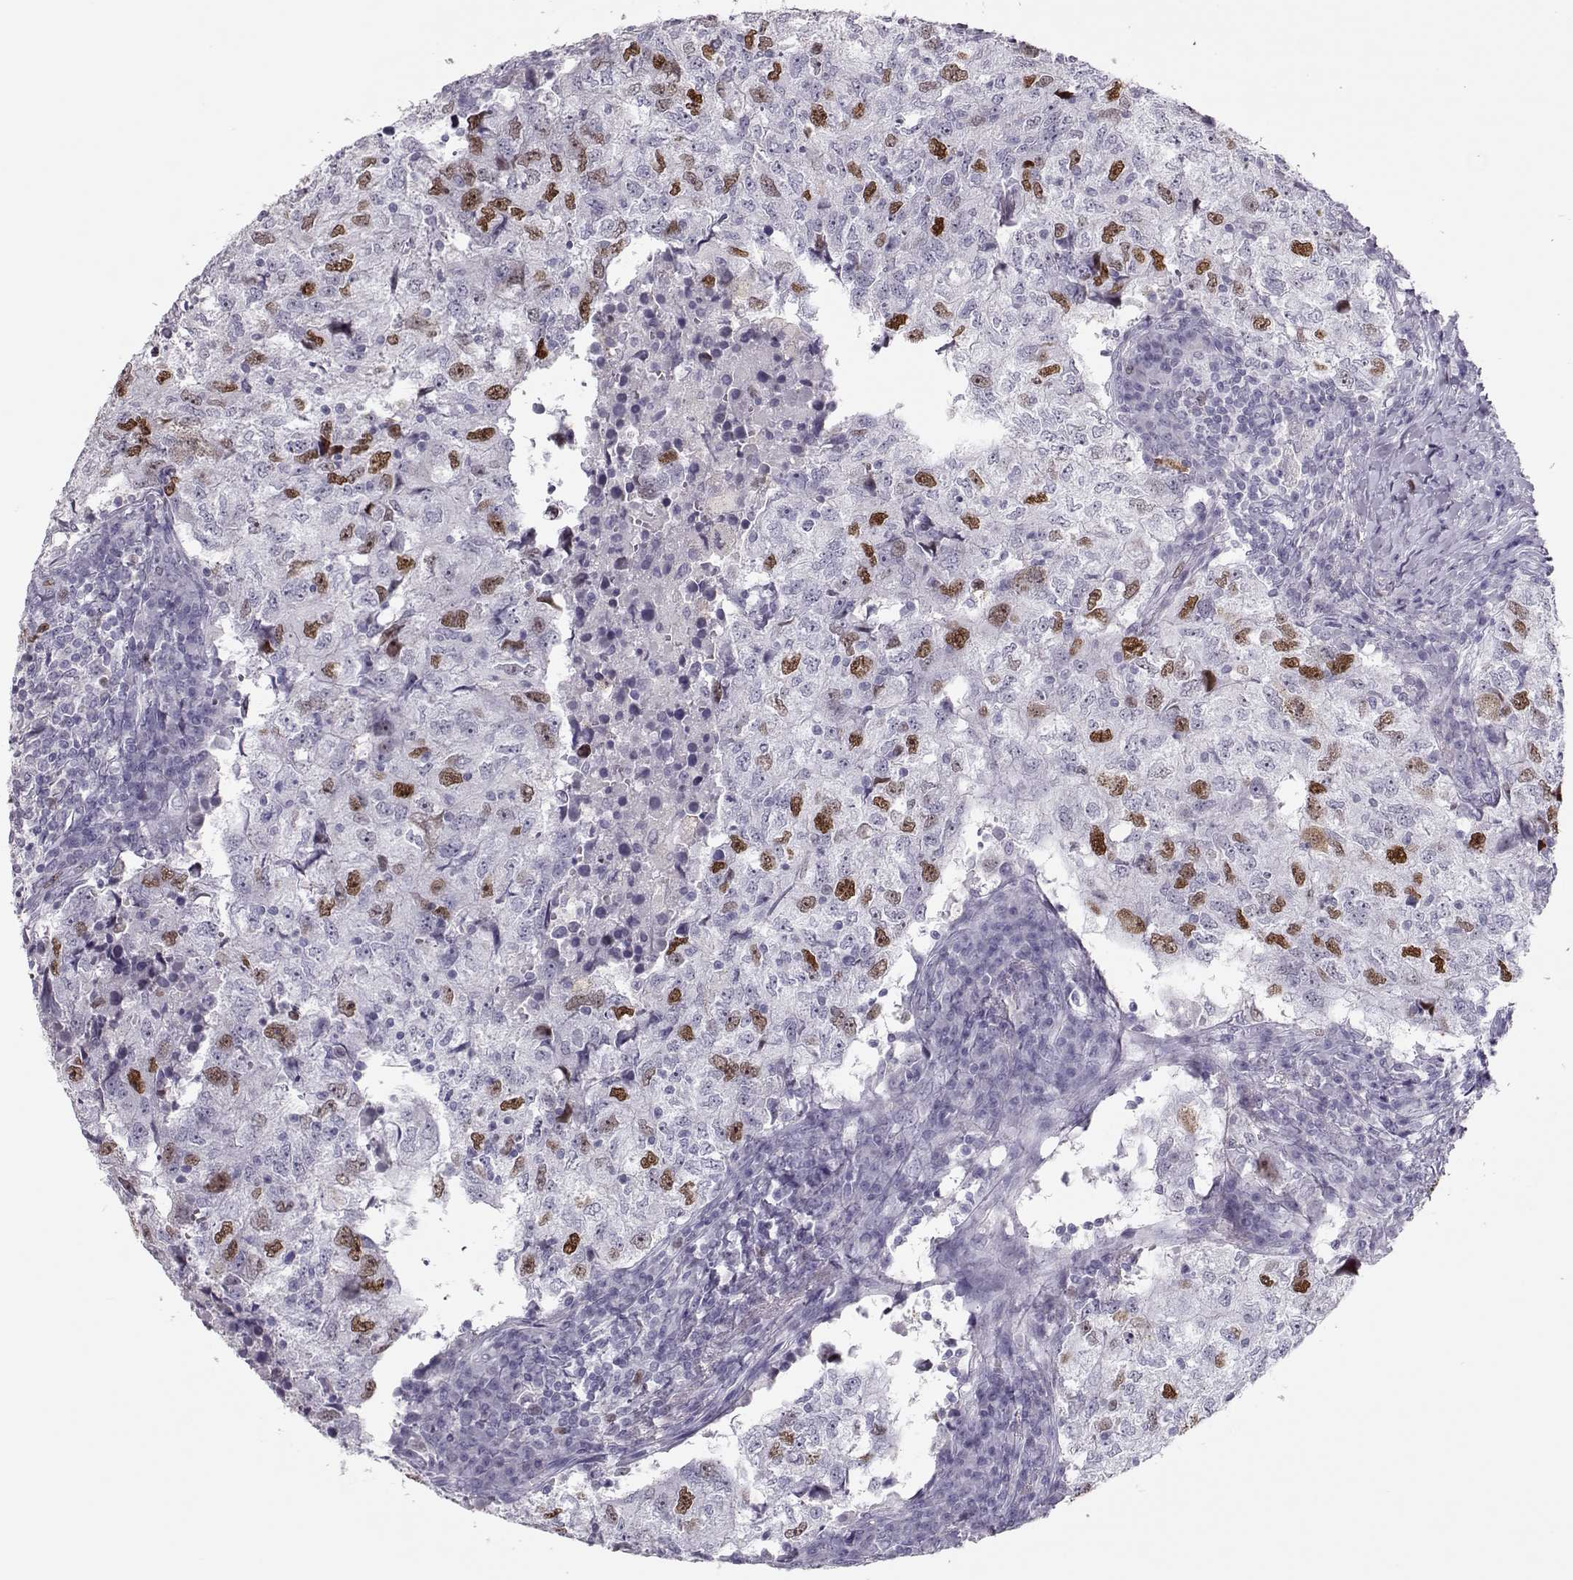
{"staining": {"intensity": "moderate", "quantity": "<25%", "location": "nuclear"}, "tissue": "breast cancer", "cell_type": "Tumor cells", "image_type": "cancer", "snomed": [{"axis": "morphology", "description": "Duct carcinoma"}, {"axis": "topography", "description": "Breast"}], "caption": "The image displays a brown stain indicating the presence of a protein in the nuclear of tumor cells in breast intraductal carcinoma.", "gene": "SGO1", "patient": {"sex": "female", "age": 30}}